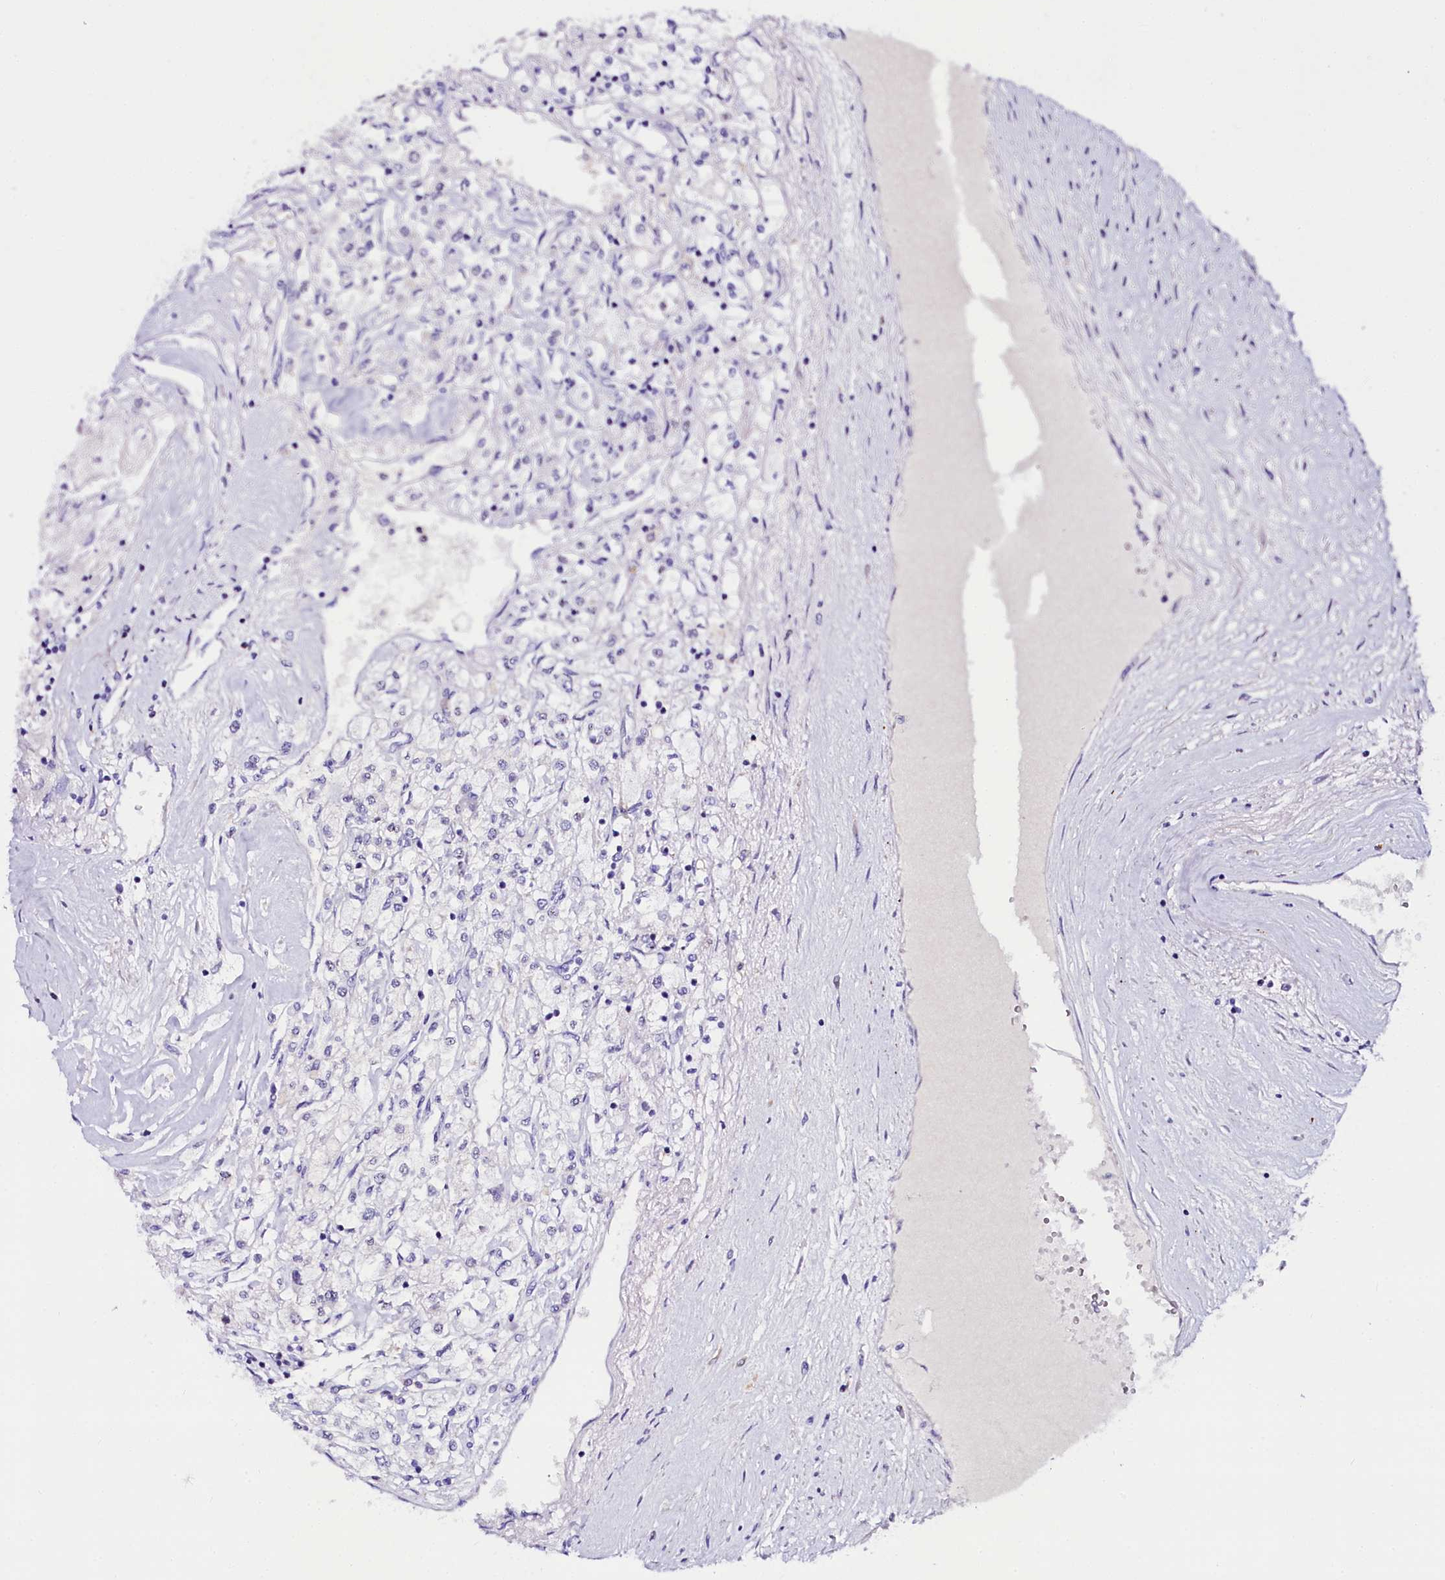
{"staining": {"intensity": "negative", "quantity": "none", "location": "none"}, "tissue": "renal cancer", "cell_type": "Tumor cells", "image_type": "cancer", "snomed": [{"axis": "morphology", "description": "Adenocarcinoma, NOS"}, {"axis": "topography", "description": "Kidney"}], "caption": "A high-resolution photomicrograph shows immunohistochemistry staining of renal adenocarcinoma, which exhibits no significant expression in tumor cells.", "gene": "OTOL1", "patient": {"sex": "male", "age": 80}}